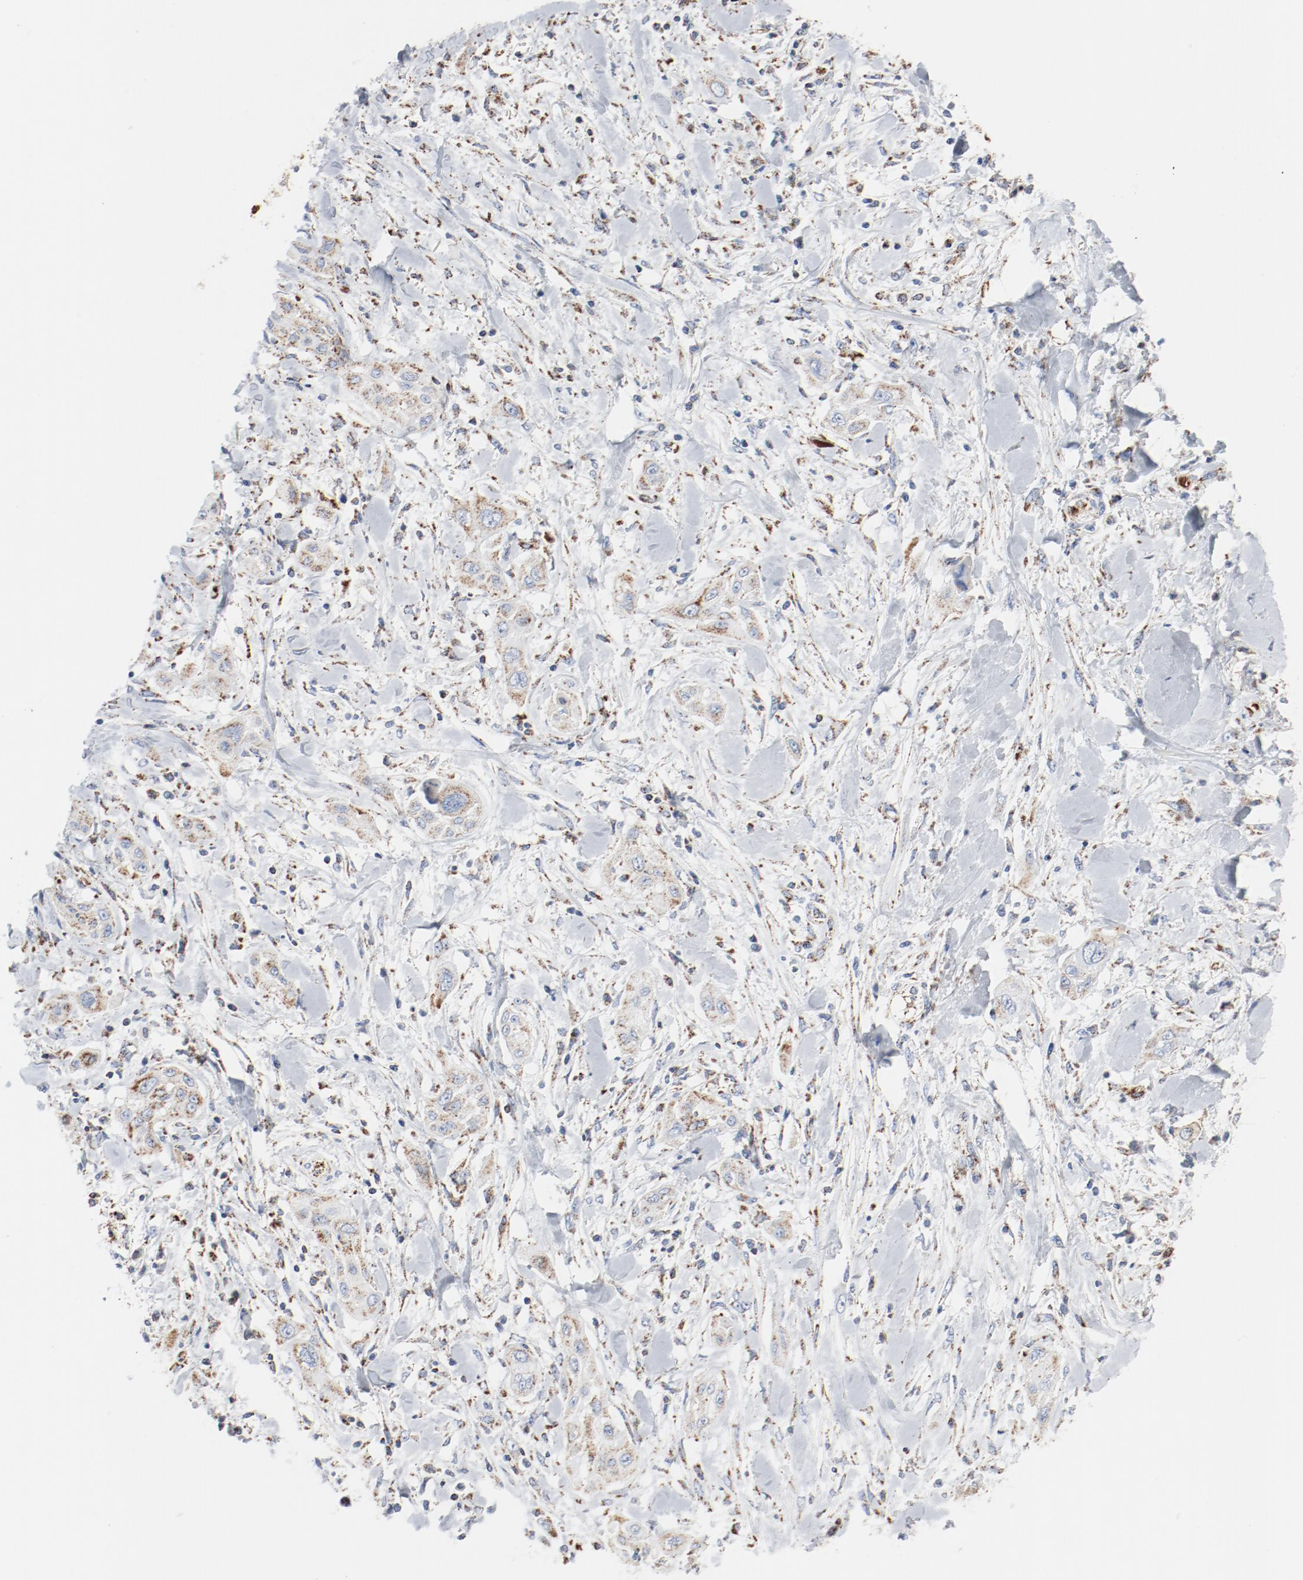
{"staining": {"intensity": "weak", "quantity": "25%-75%", "location": "cytoplasmic/membranous"}, "tissue": "lung cancer", "cell_type": "Tumor cells", "image_type": "cancer", "snomed": [{"axis": "morphology", "description": "Squamous cell carcinoma, NOS"}, {"axis": "topography", "description": "Lung"}], "caption": "An image of human lung cancer (squamous cell carcinoma) stained for a protein reveals weak cytoplasmic/membranous brown staining in tumor cells. The protein is shown in brown color, while the nuclei are stained blue.", "gene": "NDUFB8", "patient": {"sex": "female", "age": 47}}